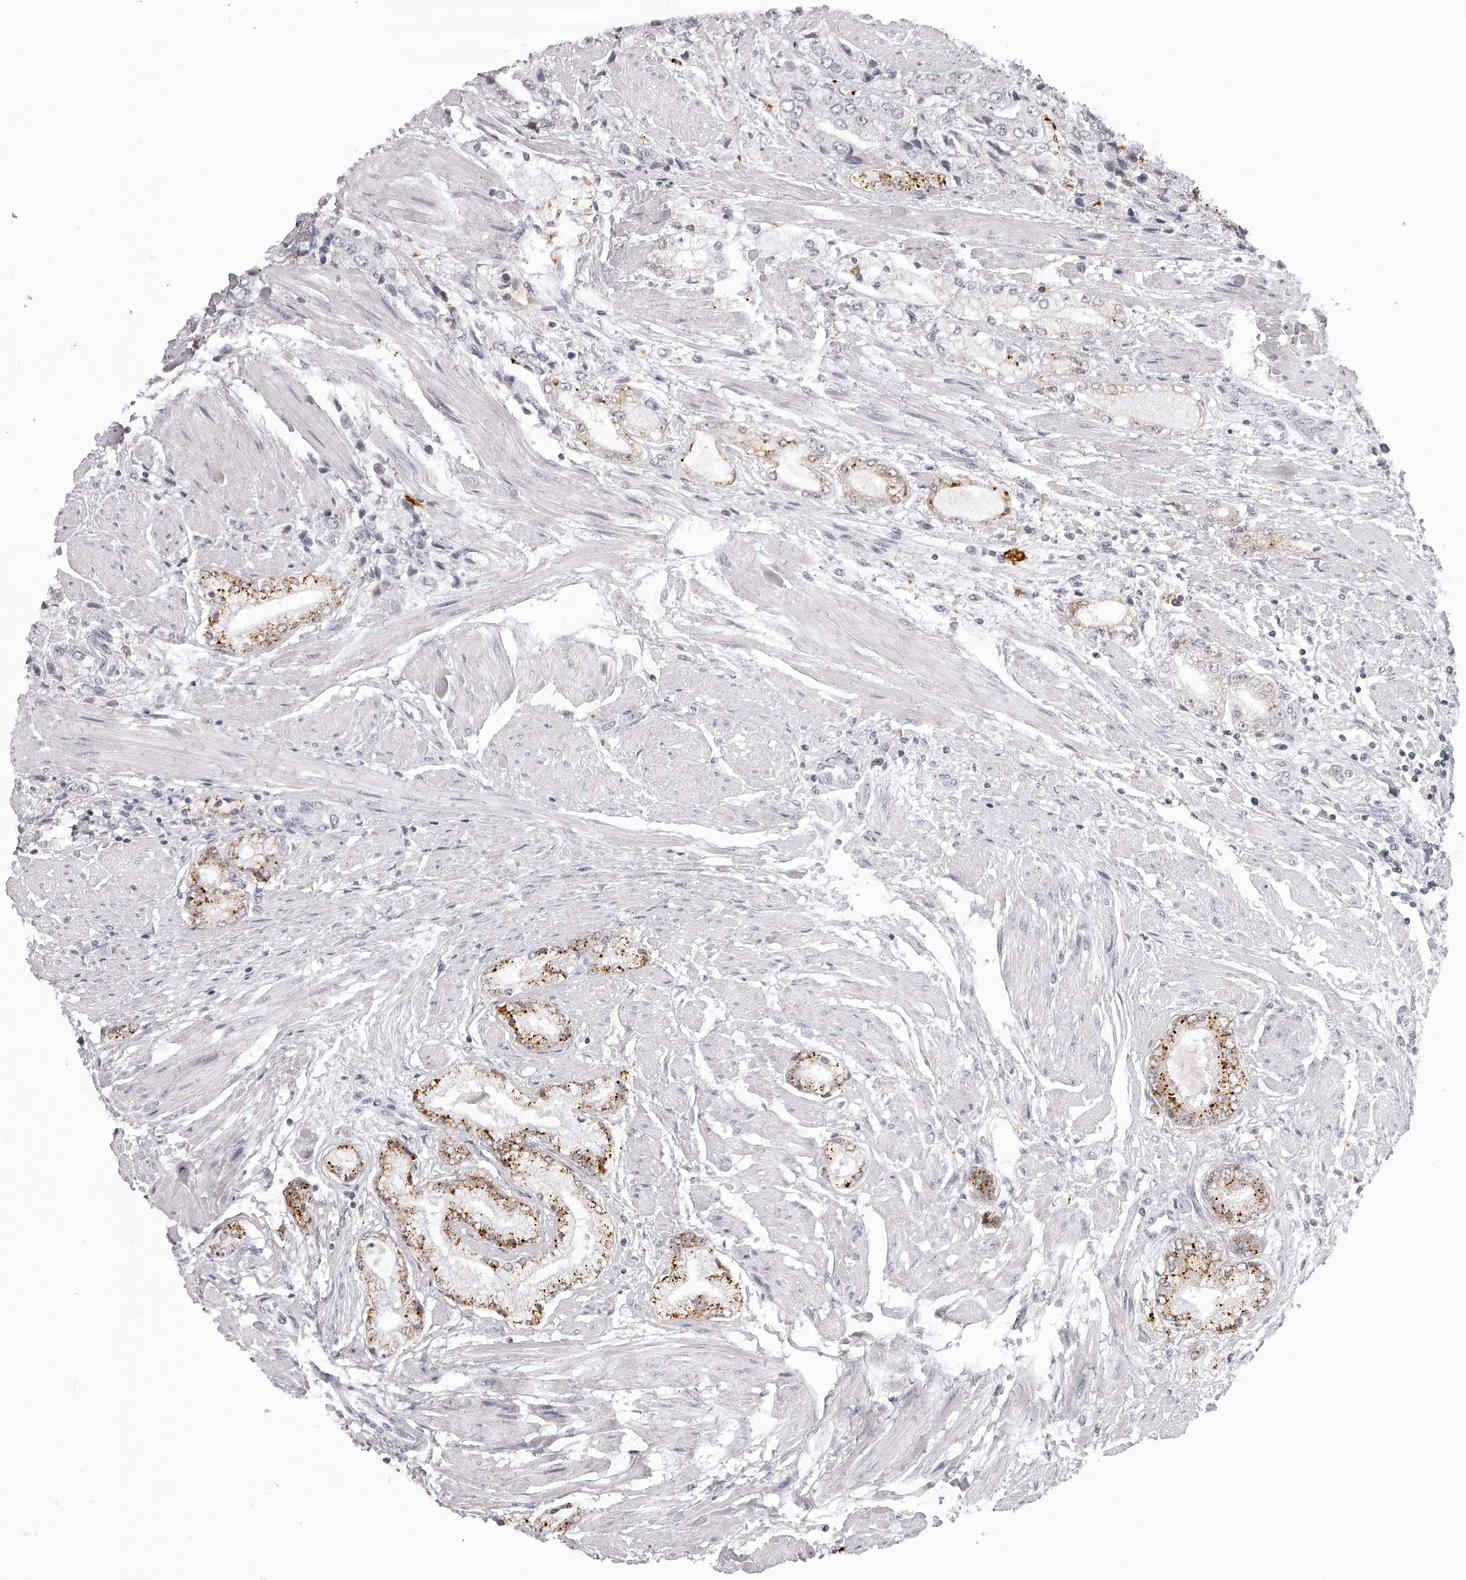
{"staining": {"intensity": "moderate", "quantity": ">75%", "location": "cytoplasmic/membranous"}, "tissue": "prostate cancer", "cell_type": "Tumor cells", "image_type": "cancer", "snomed": [{"axis": "morphology", "description": "Adenocarcinoma, High grade"}, {"axis": "topography", "description": "Prostate"}], "caption": "Immunohistochemistry (IHC) staining of high-grade adenocarcinoma (prostate), which reveals medium levels of moderate cytoplasmic/membranous staining in approximately >75% of tumor cells indicating moderate cytoplasmic/membranous protein positivity. The staining was performed using DAB (brown) for protein detection and nuclei were counterstained in hematoxylin (blue).", "gene": "RNF220", "patient": {"sex": "male", "age": 50}}